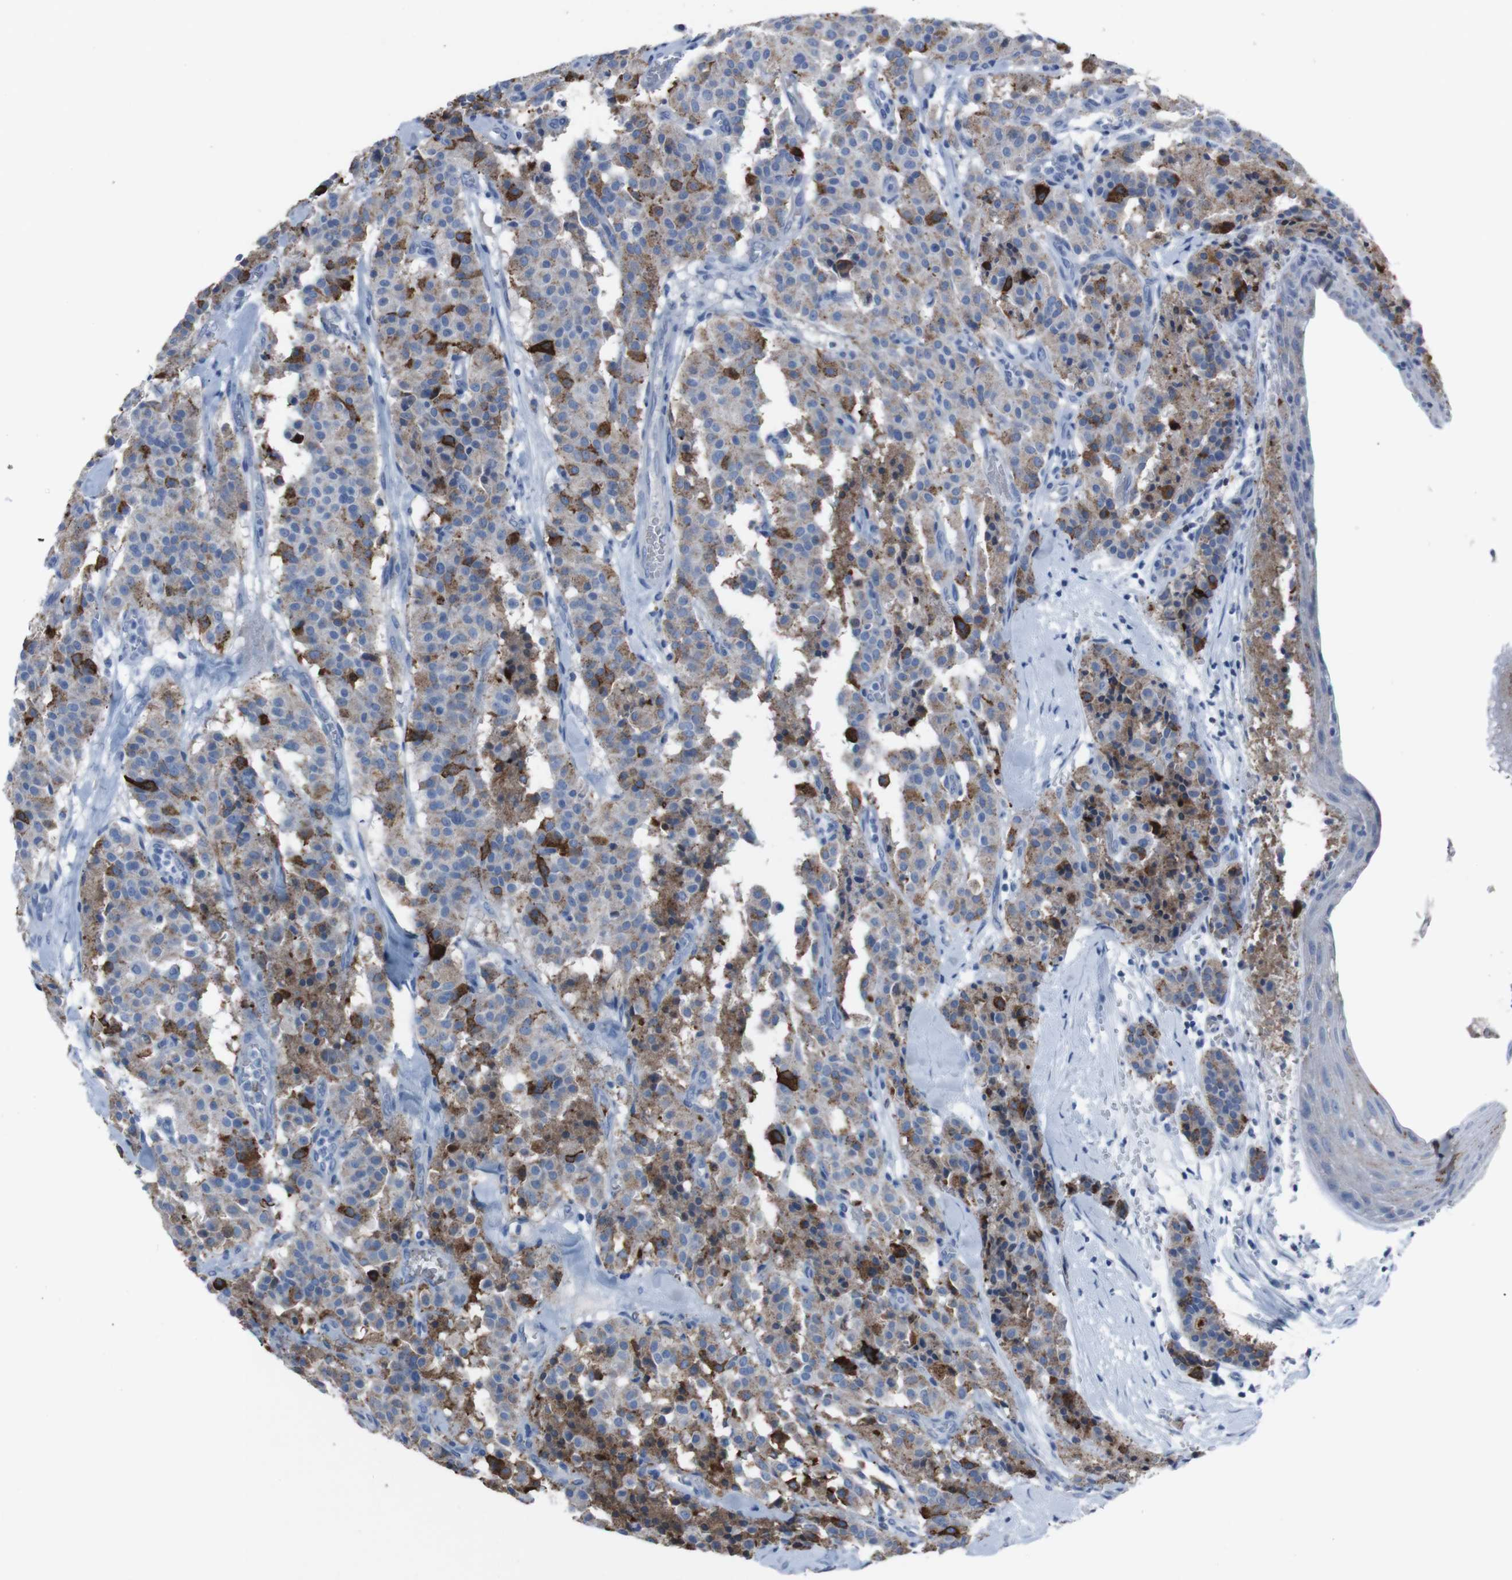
{"staining": {"intensity": "moderate", "quantity": "25%-75%", "location": "cytoplasmic/membranous"}, "tissue": "carcinoid", "cell_type": "Tumor cells", "image_type": "cancer", "snomed": [{"axis": "morphology", "description": "Carcinoid, malignant, NOS"}, {"axis": "topography", "description": "Lung"}], "caption": "High-magnification brightfield microscopy of carcinoid (malignant) stained with DAB (3,3'-diaminobenzidine) (brown) and counterstained with hematoxylin (blue). tumor cells exhibit moderate cytoplasmic/membranous staining is identified in about25%-75% of cells.", "gene": "ST6GAL1", "patient": {"sex": "male", "age": 30}}